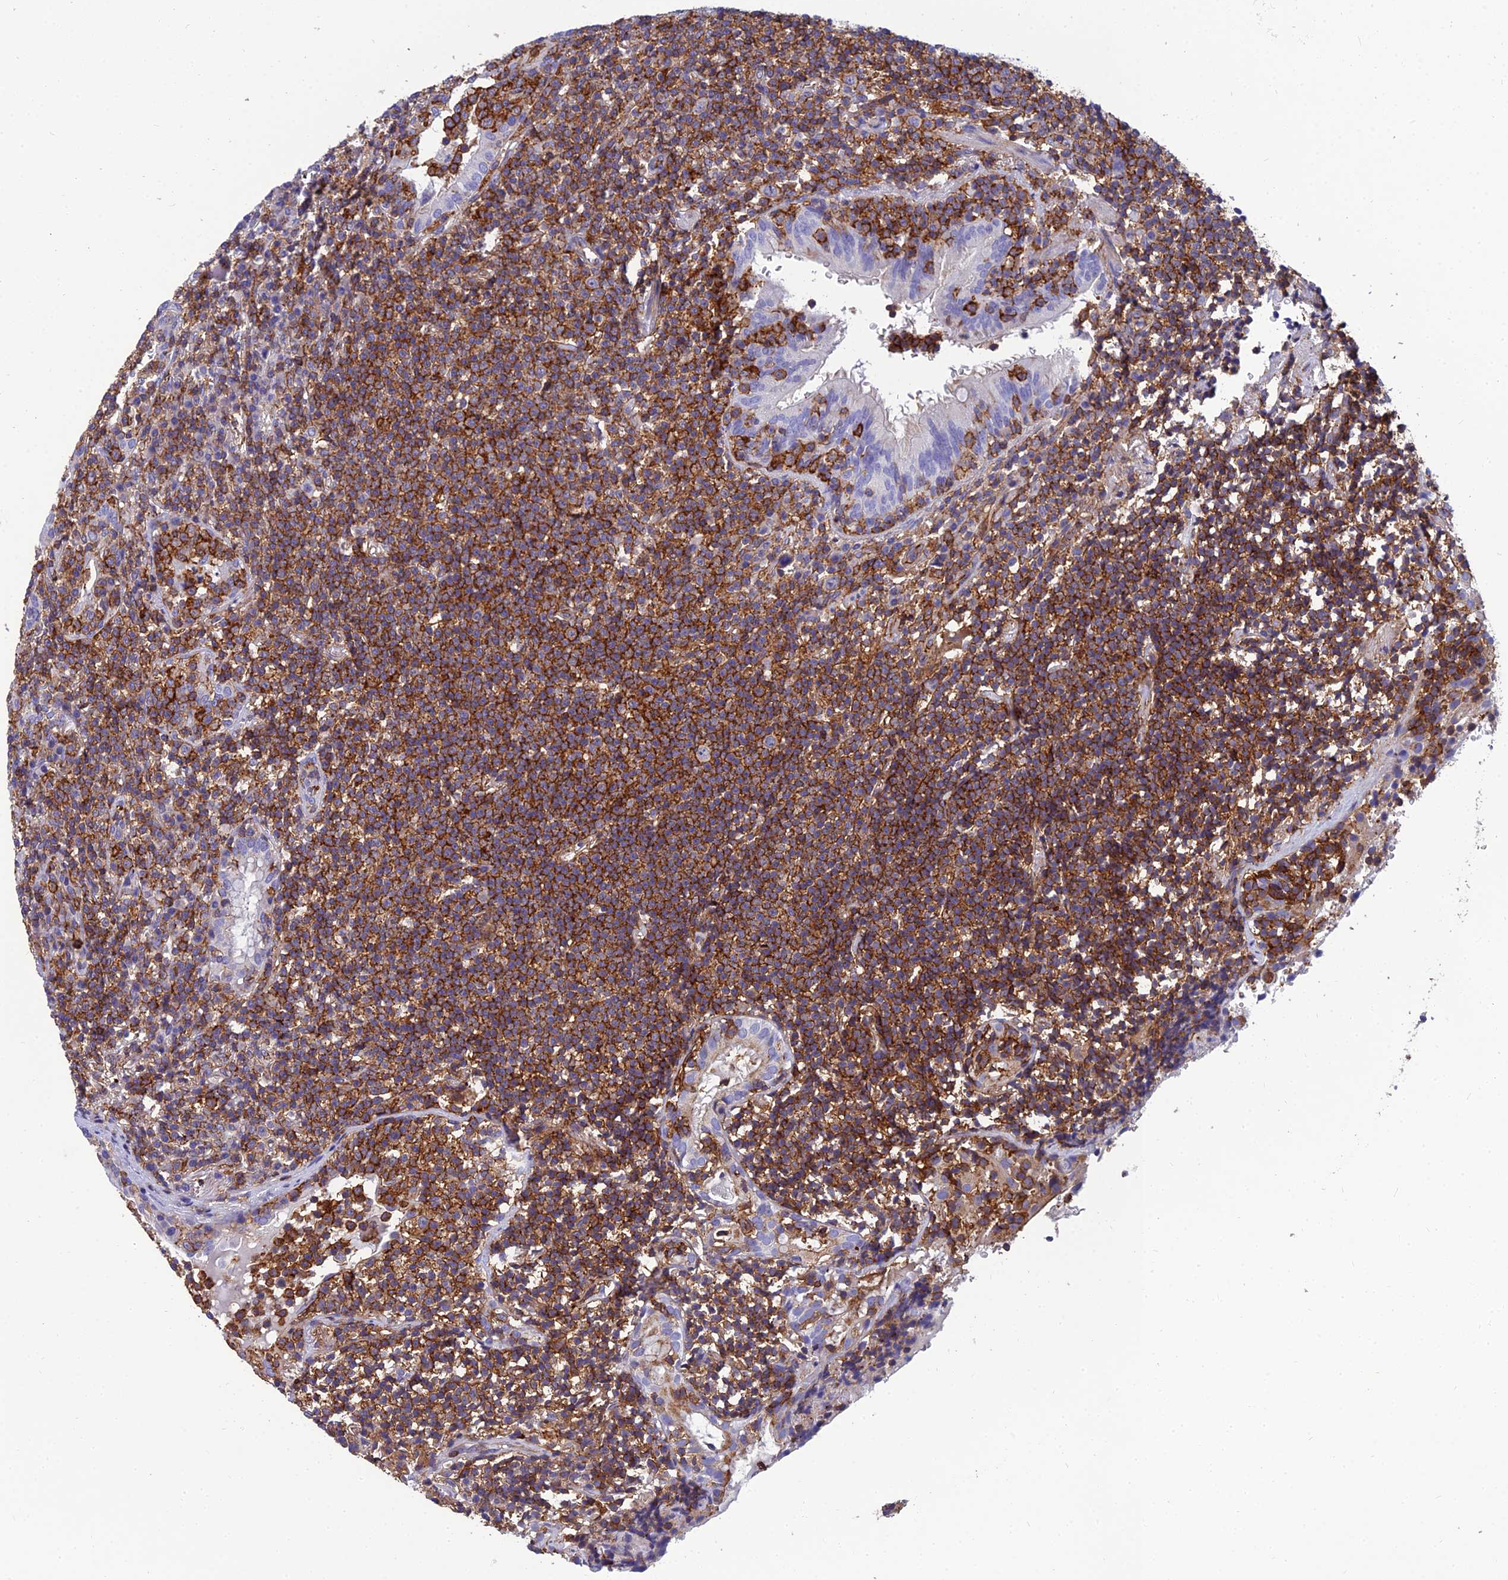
{"staining": {"intensity": "moderate", "quantity": ">75%", "location": "cytoplasmic/membranous"}, "tissue": "lymphoma", "cell_type": "Tumor cells", "image_type": "cancer", "snomed": [{"axis": "morphology", "description": "Malignant lymphoma, non-Hodgkin's type, Low grade"}, {"axis": "topography", "description": "Lung"}], "caption": "The photomicrograph shows staining of low-grade malignant lymphoma, non-Hodgkin's type, revealing moderate cytoplasmic/membranous protein expression (brown color) within tumor cells.", "gene": "PPP1R18", "patient": {"sex": "female", "age": 71}}